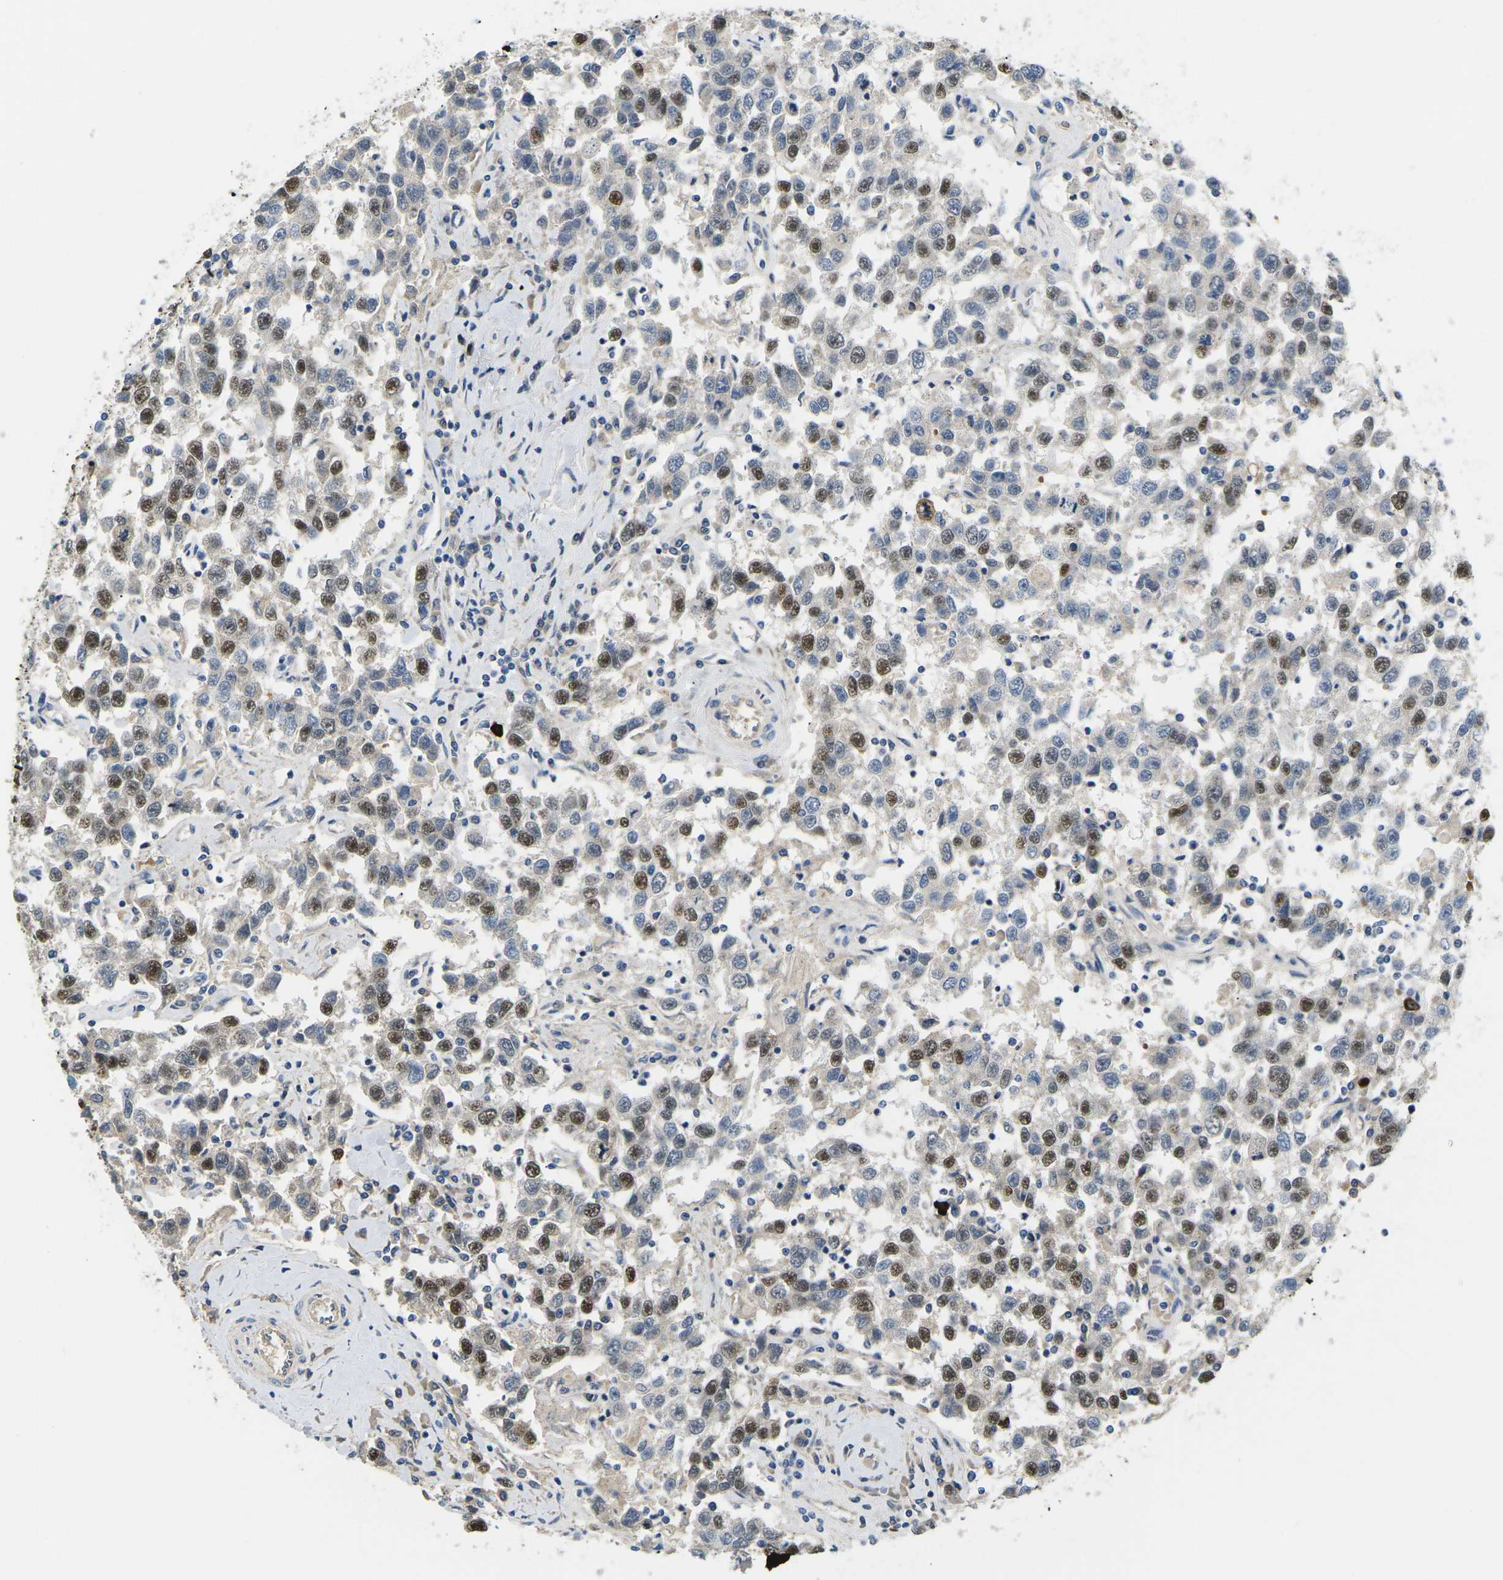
{"staining": {"intensity": "moderate", "quantity": "25%-75%", "location": "nuclear"}, "tissue": "testis cancer", "cell_type": "Tumor cells", "image_type": "cancer", "snomed": [{"axis": "morphology", "description": "Seminoma, NOS"}, {"axis": "topography", "description": "Testis"}], "caption": "Seminoma (testis) tissue reveals moderate nuclear positivity in about 25%-75% of tumor cells The protein of interest is shown in brown color, while the nuclei are stained blue.", "gene": "ERBB4", "patient": {"sex": "male", "age": 41}}